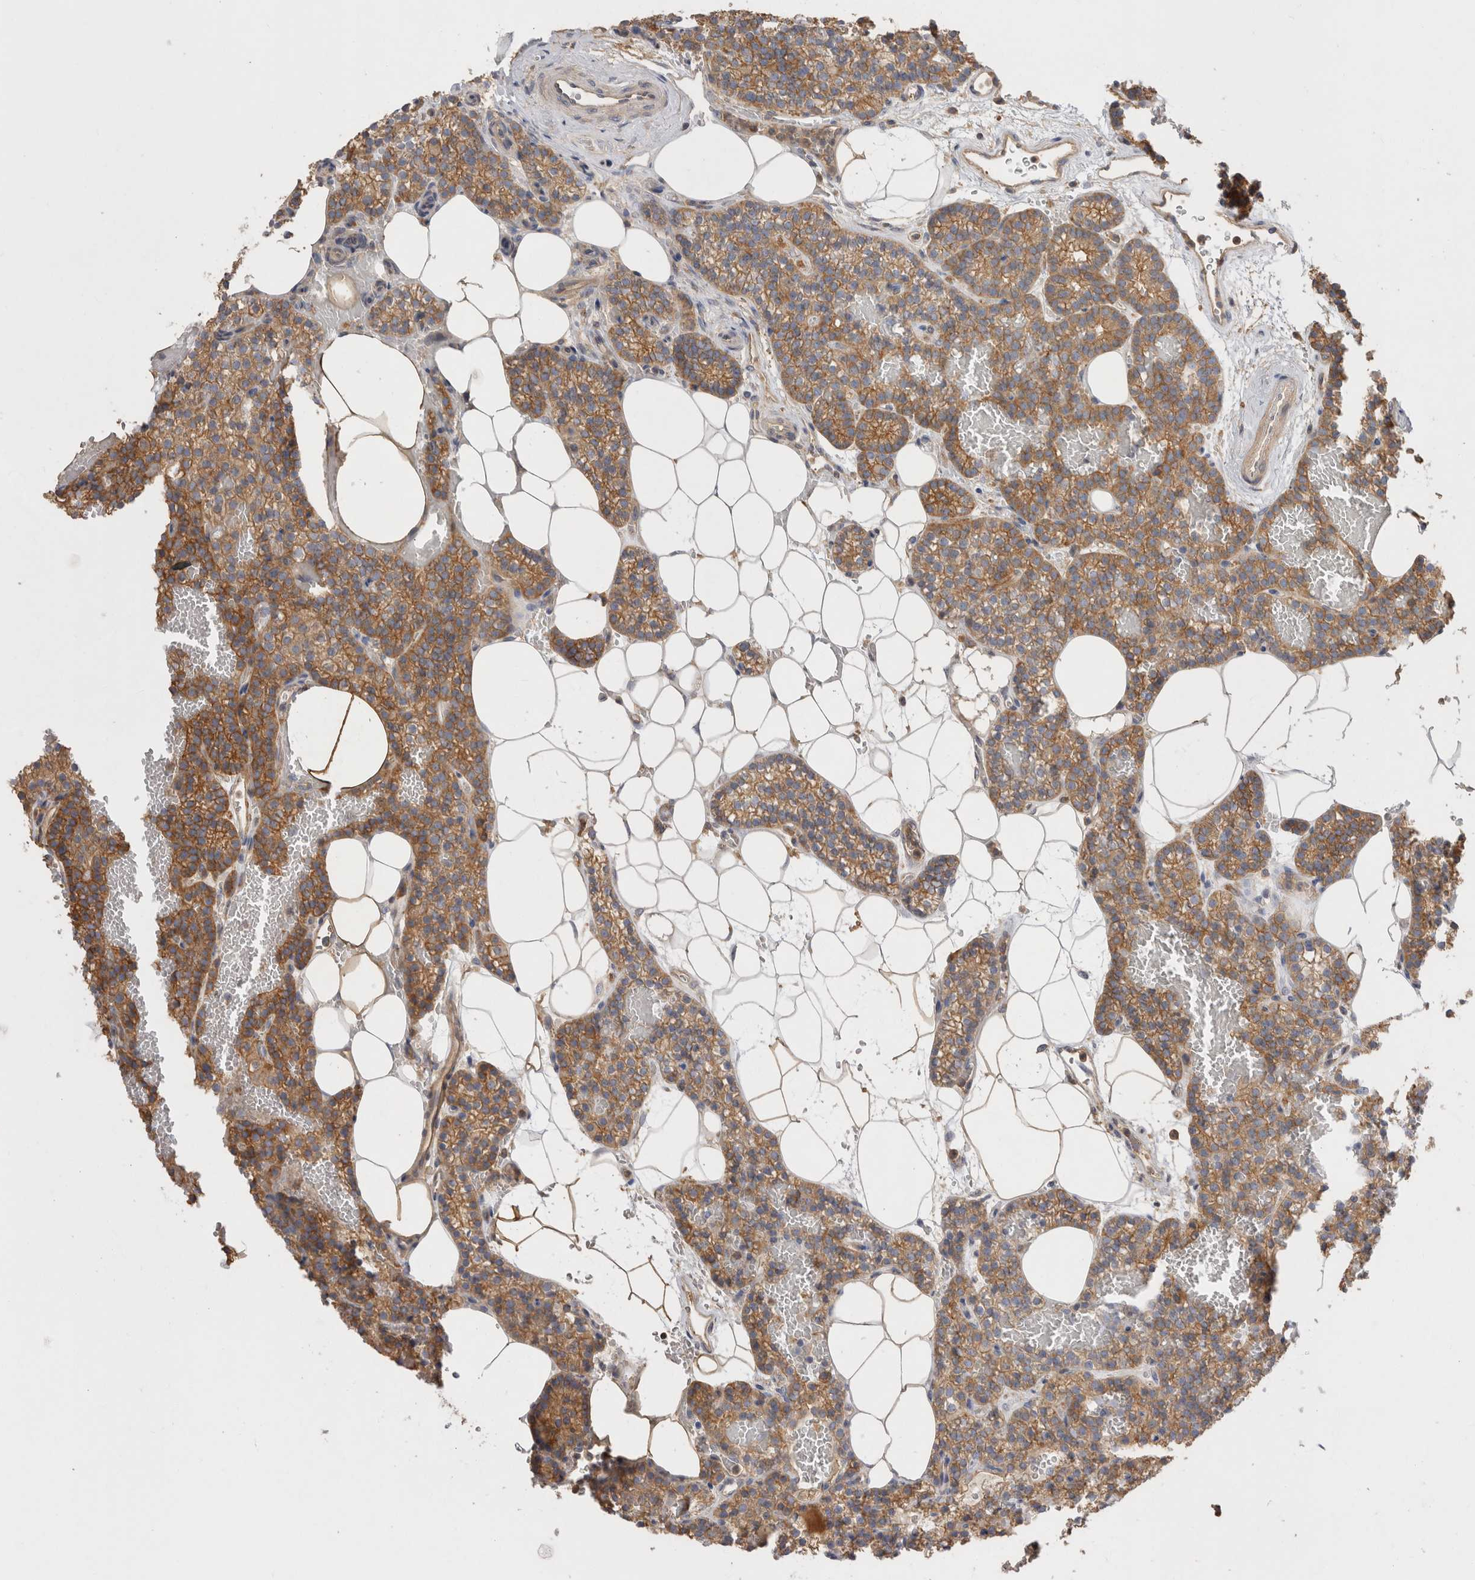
{"staining": {"intensity": "strong", "quantity": ">75%", "location": "cytoplasmic/membranous"}, "tissue": "parathyroid gland", "cell_type": "Glandular cells", "image_type": "normal", "snomed": [{"axis": "morphology", "description": "Normal tissue, NOS"}, {"axis": "topography", "description": "Parathyroid gland"}], "caption": "Protein staining by immunohistochemistry shows strong cytoplasmic/membranous expression in about >75% of glandular cells in normal parathyroid gland.", "gene": "CHMP6", "patient": {"sex": "male", "age": 58}}